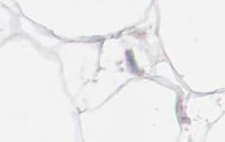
{"staining": {"intensity": "negative", "quantity": "none", "location": "none"}, "tissue": "adipose tissue", "cell_type": "Adipocytes", "image_type": "normal", "snomed": [{"axis": "morphology", "description": "Normal tissue, NOS"}, {"axis": "morphology", "description": "Duct carcinoma"}, {"axis": "topography", "description": "Breast"}, {"axis": "topography", "description": "Adipose tissue"}], "caption": "A micrograph of adipose tissue stained for a protein shows no brown staining in adipocytes.", "gene": "BIRC5", "patient": {"sex": "female", "age": 37}}